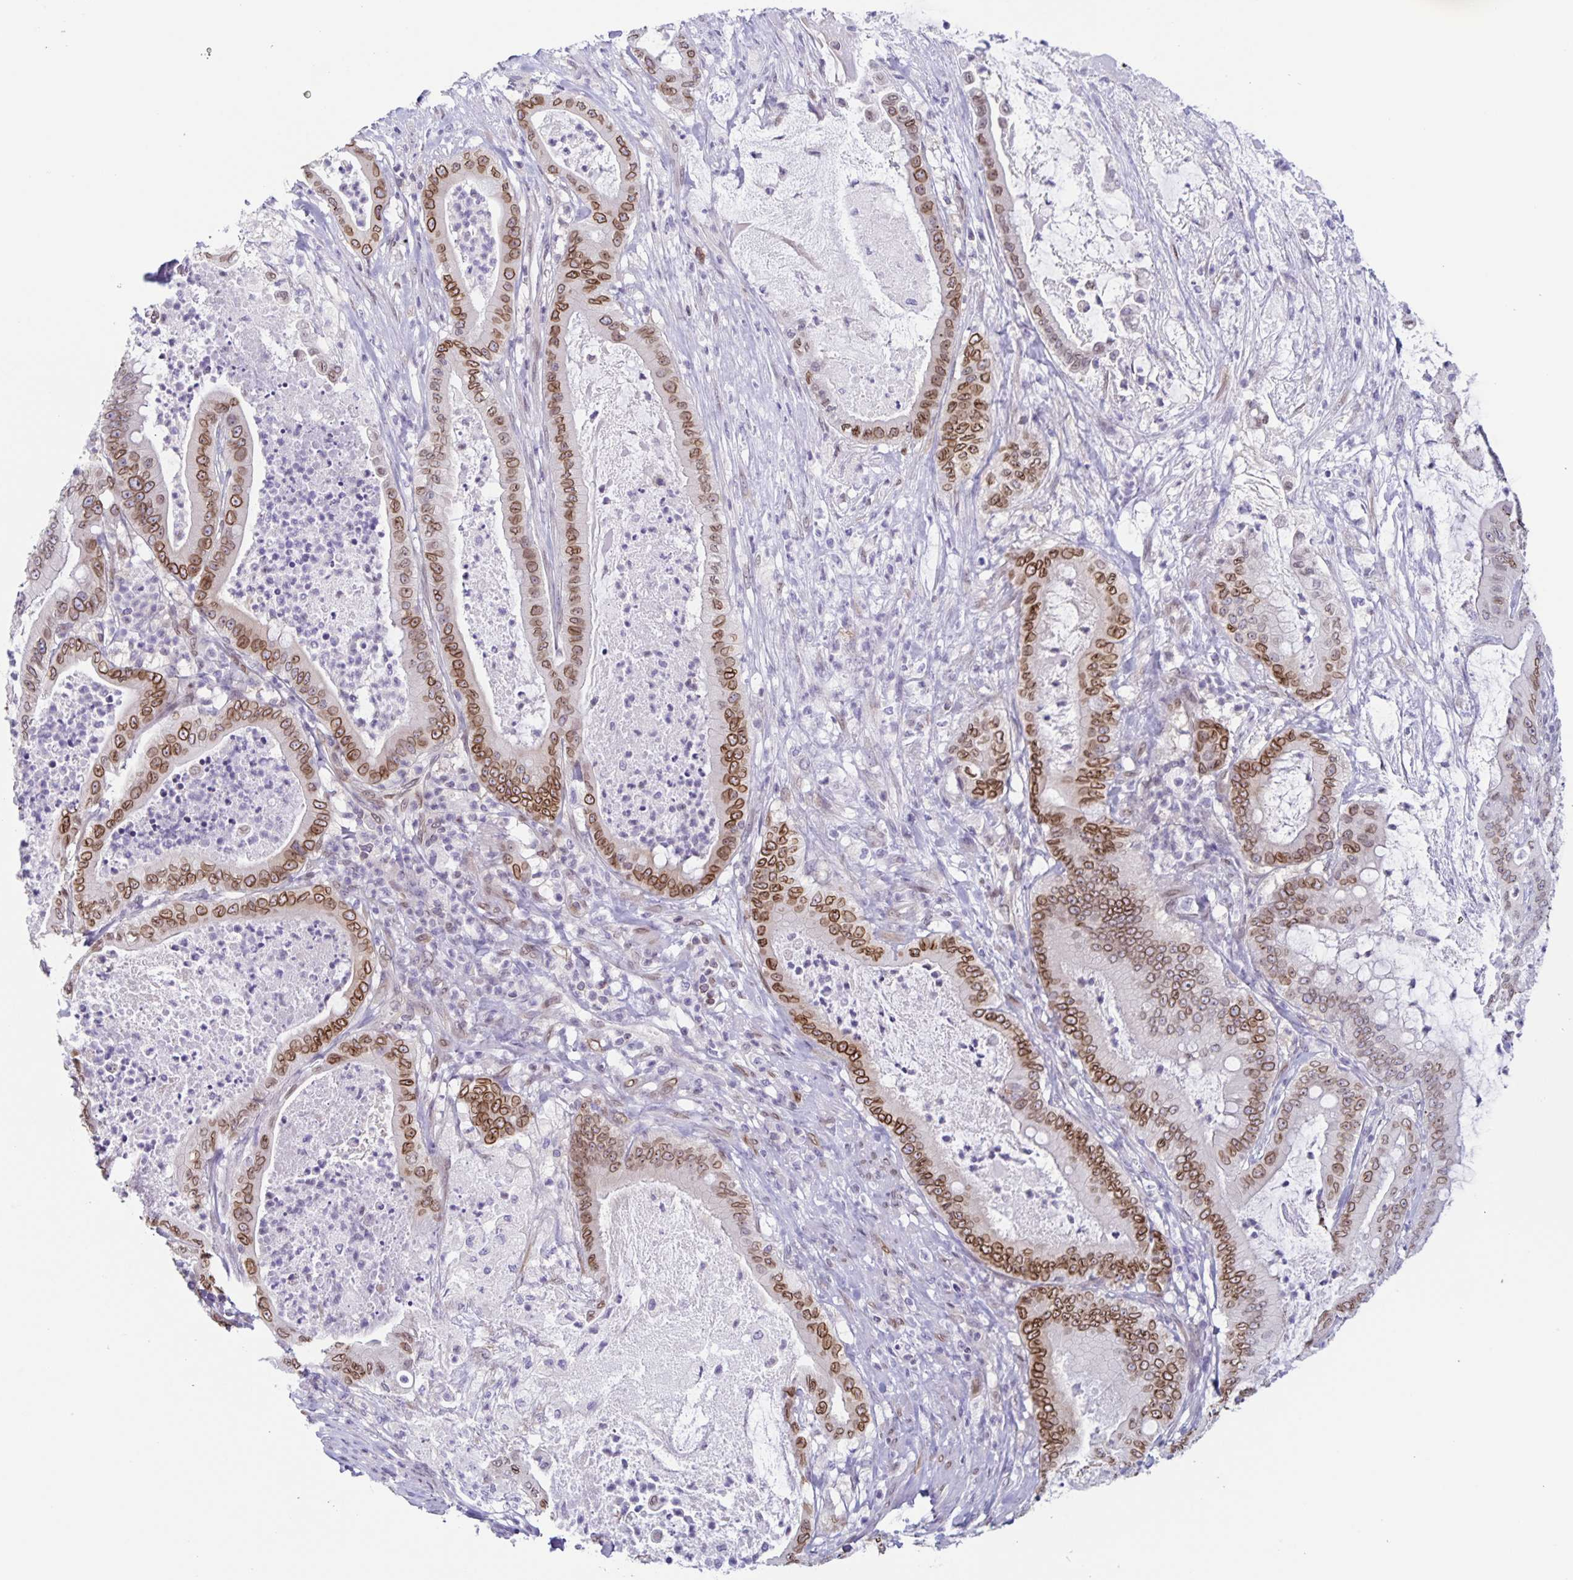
{"staining": {"intensity": "moderate", "quantity": ">75%", "location": "cytoplasmic/membranous,nuclear"}, "tissue": "pancreatic cancer", "cell_type": "Tumor cells", "image_type": "cancer", "snomed": [{"axis": "morphology", "description": "Adenocarcinoma, NOS"}, {"axis": "topography", "description": "Pancreas"}], "caption": "This micrograph displays immunohistochemistry (IHC) staining of human adenocarcinoma (pancreatic), with medium moderate cytoplasmic/membranous and nuclear staining in approximately >75% of tumor cells.", "gene": "SYNE2", "patient": {"sex": "male", "age": 71}}